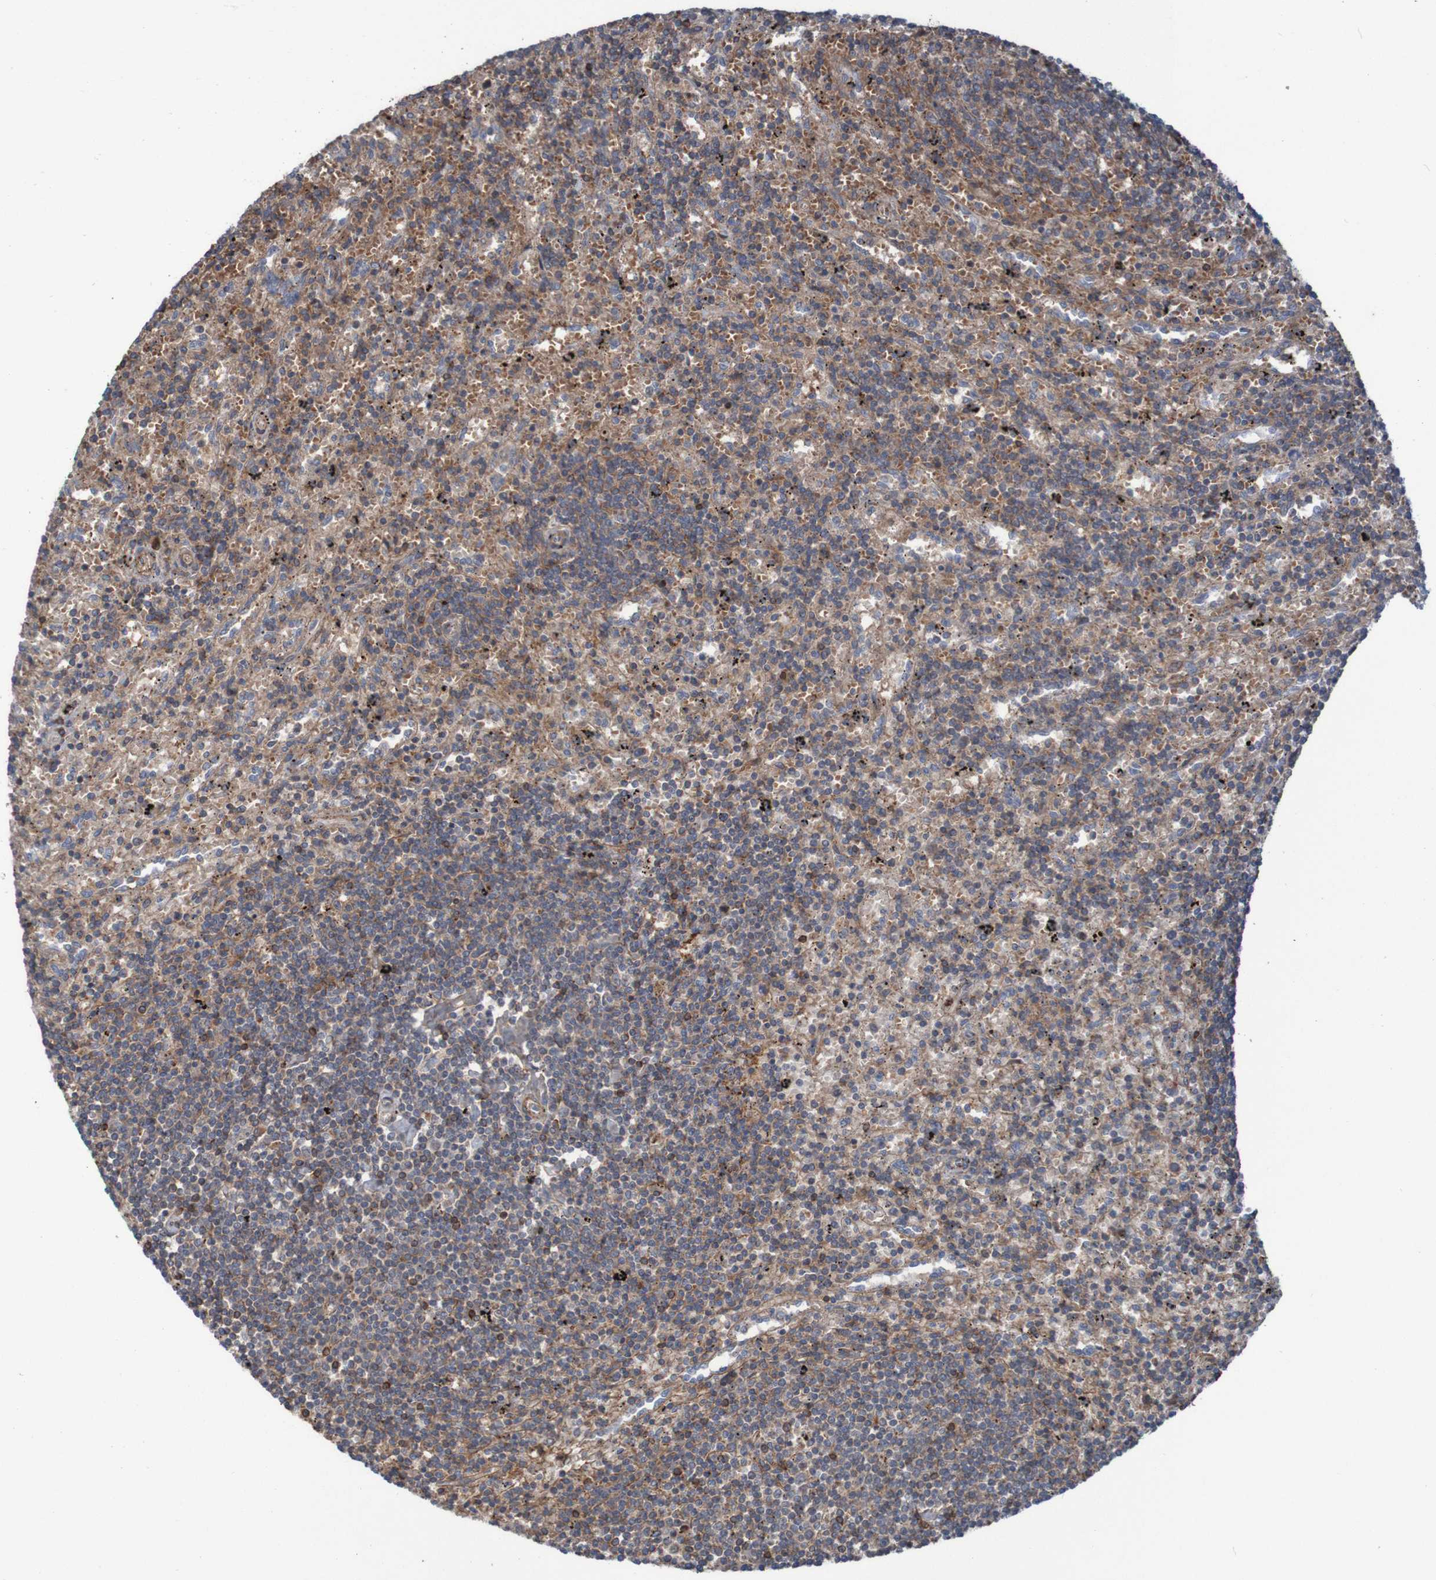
{"staining": {"intensity": "moderate", "quantity": "25%-75%", "location": "cytoplasmic/membranous,nuclear"}, "tissue": "lymphoma", "cell_type": "Tumor cells", "image_type": "cancer", "snomed": [{"axis": "morphology", "description": "Malignant lymphoma, non-Hodgkin's type, Low grade"}, {"axis": "topography", "description": "Spleen"}], "caption": "Tumor cells display medium levels of moderate cytoplasmic/membranous and nuclear expression in approximately 25%-75% of cells in human low-grade malignant lymphoma, non-Hodgkin's type.", "gene": "PDGFB", "patient": {"sex": "male", "age": 76}}